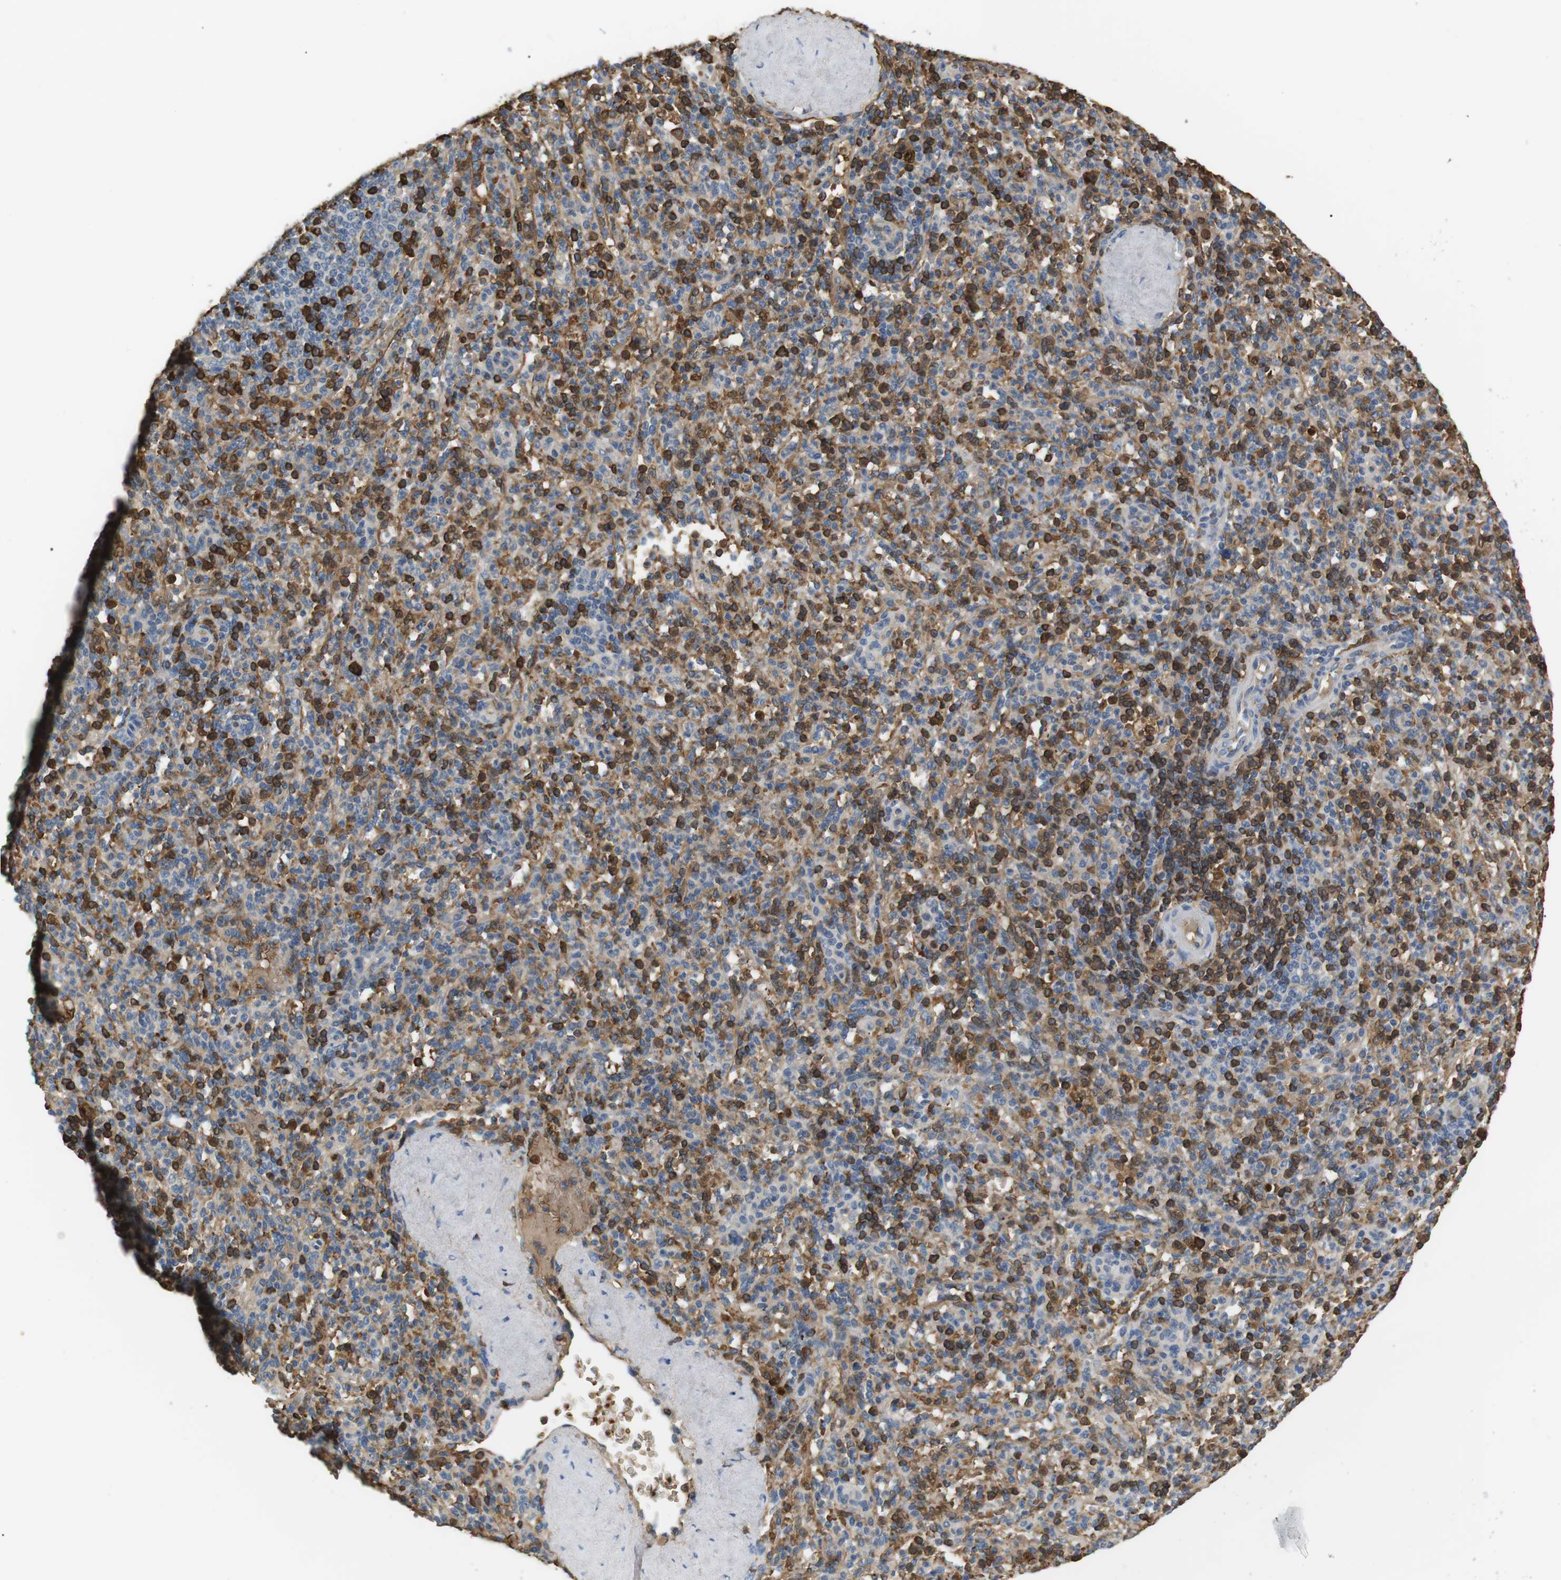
{"staining": {"intensity": "weak", "quantity": "25%-75%", "location": "cytoplasmic/membranous"}, "tissue": "spleen", "cell_type": "Cells in red pulp", "image_type": "normal", "snomed": [{"axis": "morphology", "description": "Normal tissue, NOS"}, {"axis": "topography", "description": "Spleen"}], "caption": "Protein expression analysis of unremarkable spleen shows weak cytoplasmic/membranous positivity in approximately 25%-75% of cells in red pulp.", "gene": "ADCY10", "patient": {"sex": "male", "age": 36}}